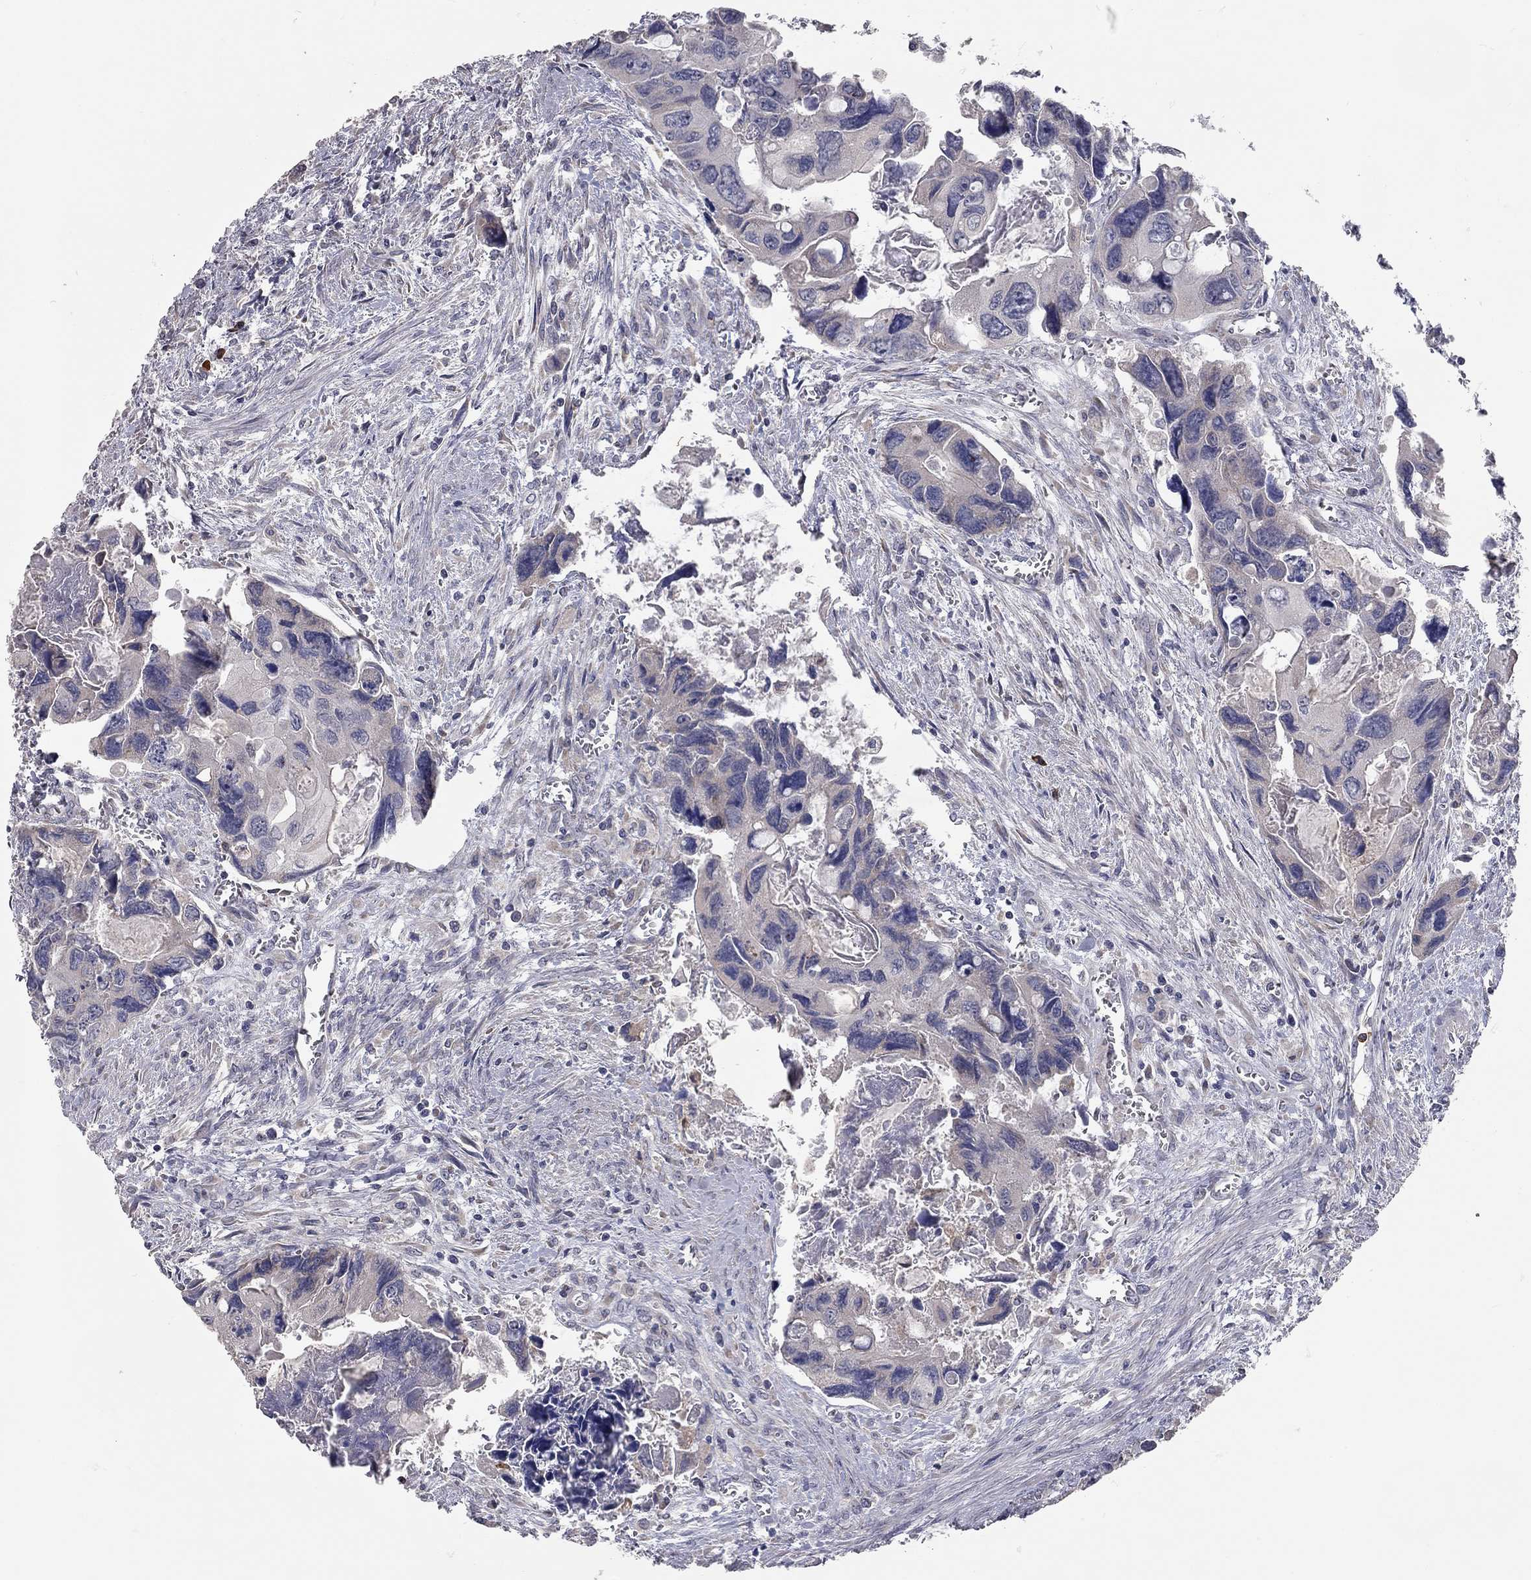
{"staining": {"intensity": "negative", "quantity": "none", "location": "none"}, "tissue": "colorectal cancer", "cell_type": "Tumor cells", "image_type": "cancer", "snomed": [{"axis": "morphology", "description": "Adenocarcinoma, NOS"}, {"axis": "topography", "description": "Rectum"}], "caption": "High magnification brightfield microscopy of colorectal adenocarcinoma stained with DAB (brown) and counterstained with hematoxylin (blue): tumor cells show no significant positivity.", "gene": "XAGE2", "patient": {"sex": "male", "age": 62}}